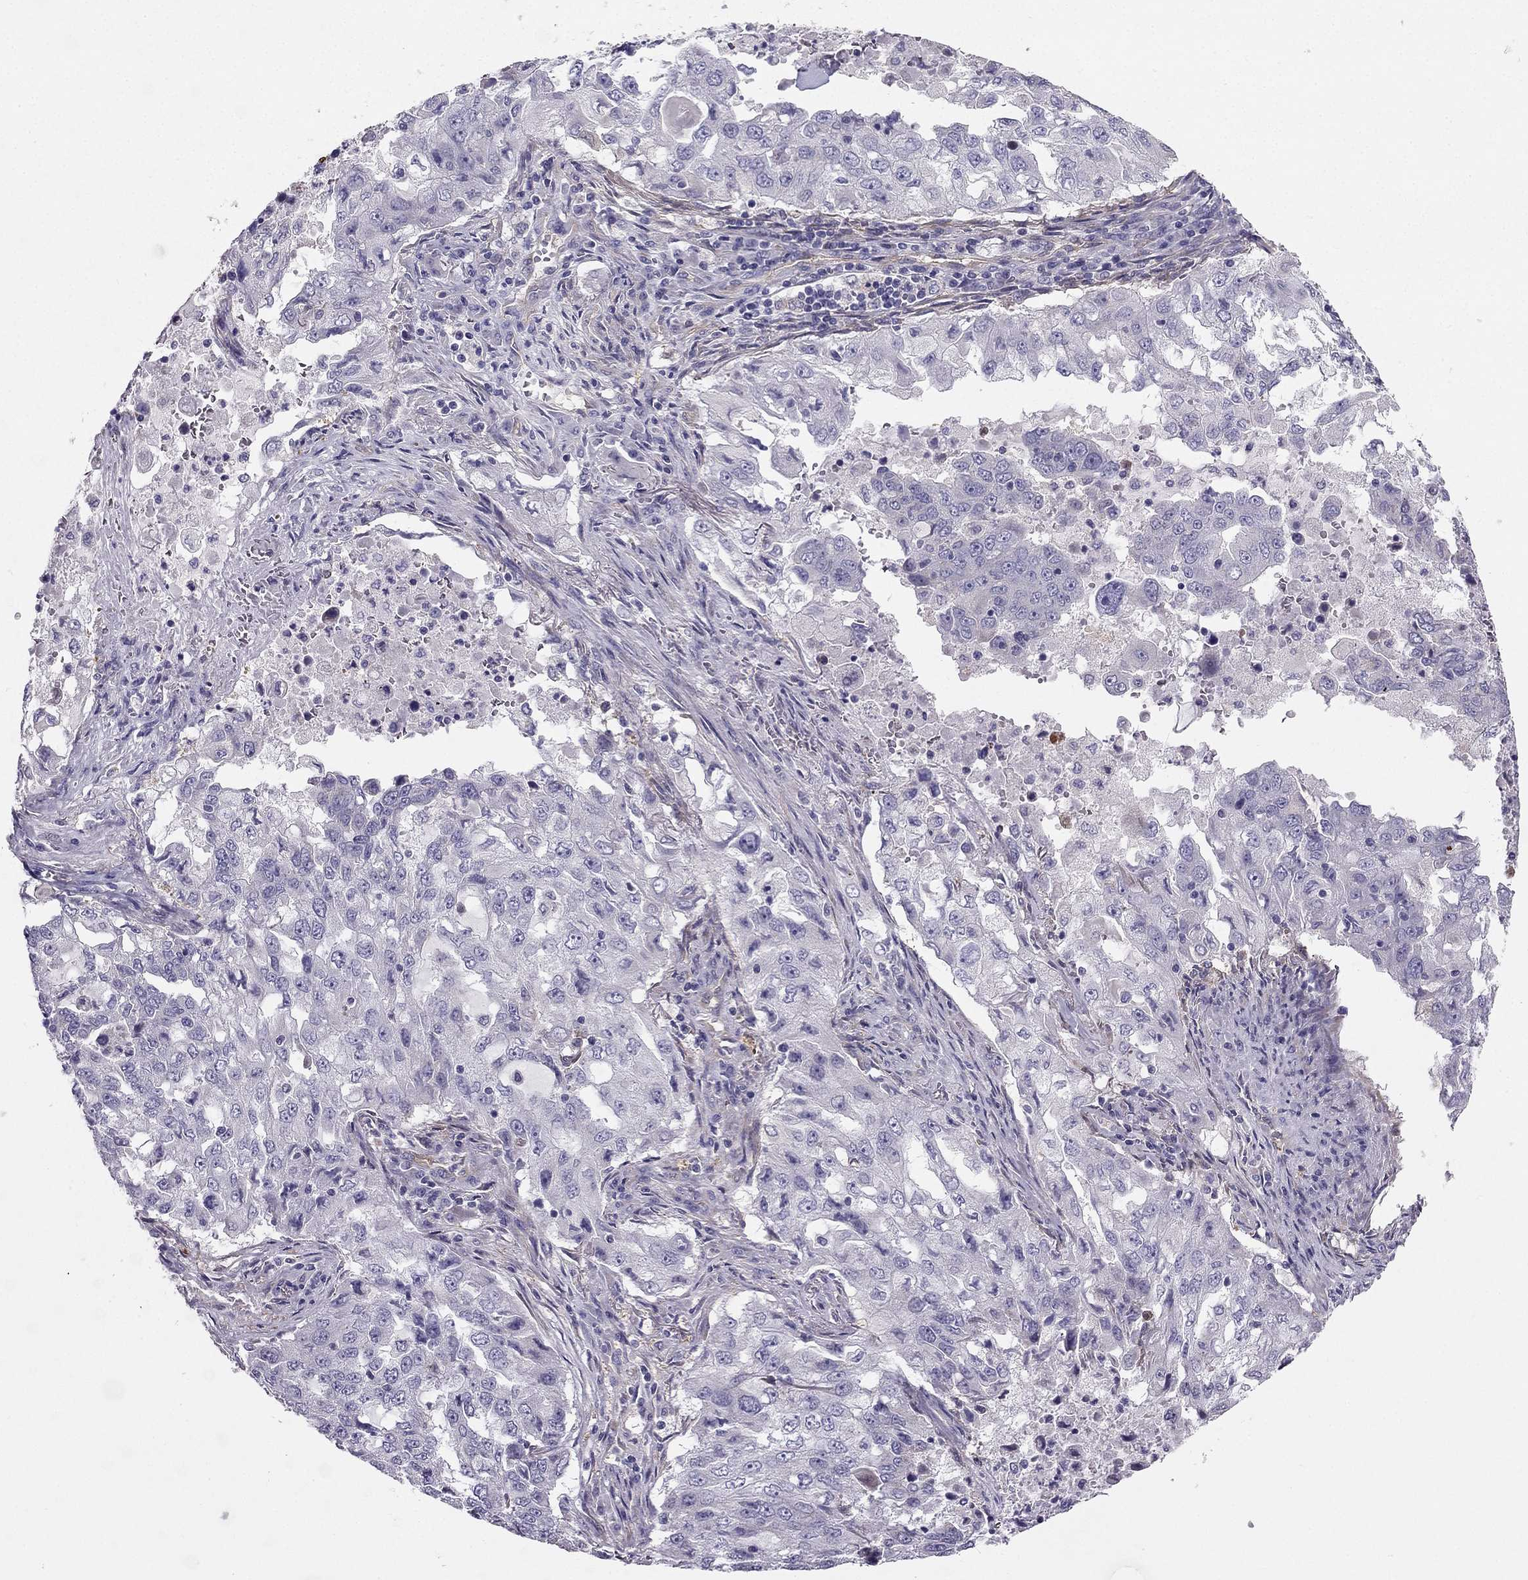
{"staining": {"intensity": "negative", "quantity": "none", "location": "none"}, "tissue": "lung cancer", "cell_type": "Tumor cells", "image_type": "cancer", "snomed": [{"axis": "morphology", "description": "Adenocarcinoma, NOS"}, {"axis": "topography", "description": "Lung"}], "caption": "An image of lung adenocarcinoma stained for a protein demonstrates no brown staining in tumor cells.", "gene": "SYT5", "patient": {"sex": "female", "age": 61}}